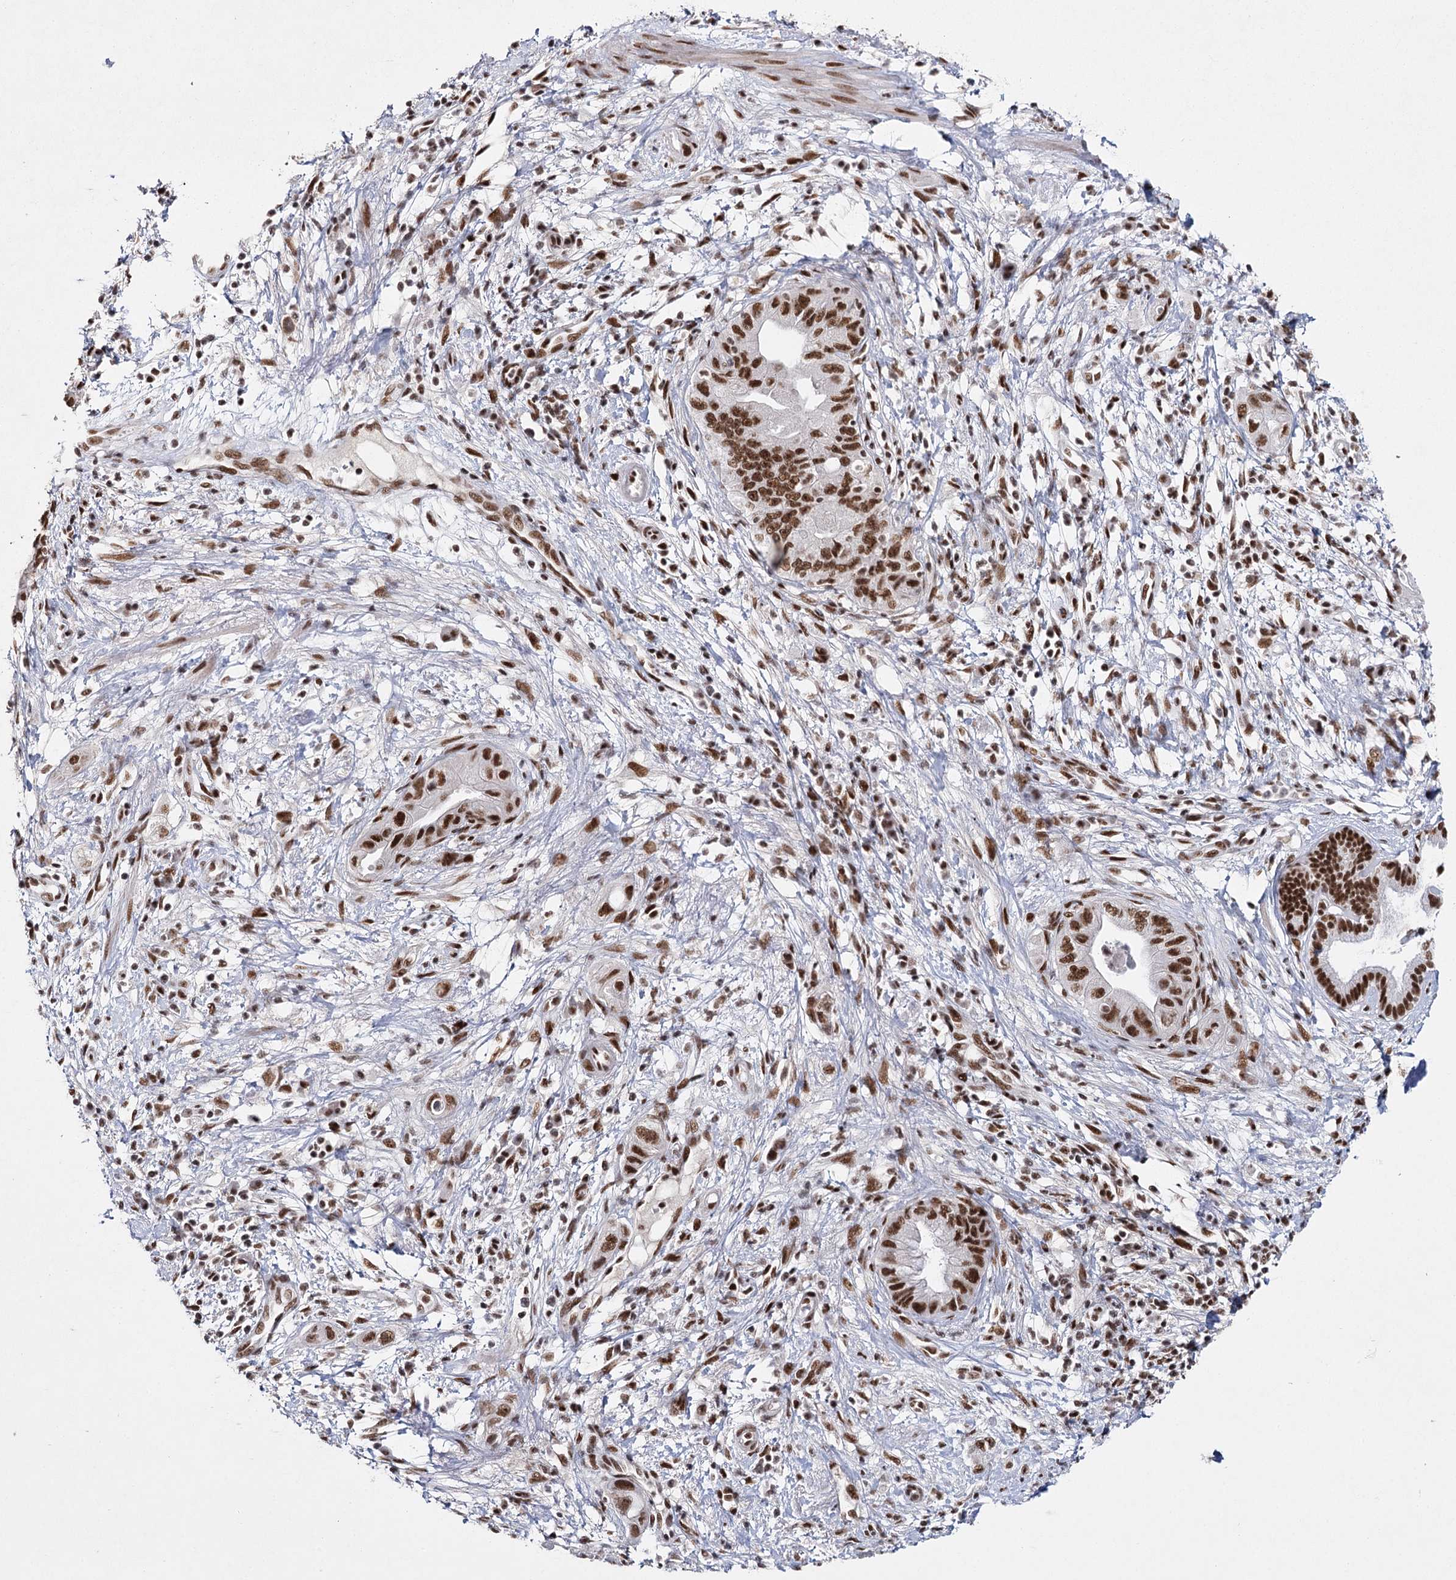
{"staining": {"intensity": "moderate", "quantity": ">75%", "location": "nuclear"}, "tissue": "pancreatic cancer", "cell_type": "Tumor cells", "image_type": "cancer", "snomed": [{"axis": "morphology", "description": "Adenocarcinoma, NOS"}, {"axis": "topography", "description": "Pancreas"}], "caption": "A high-resolution image shows immunohistochemistry (IHC) staining of pancreatic adenocarcinoma, which shows moderate nuclear staining in about >75% of tumor cells.", "gene": "SCAF8", "patient": {"sex": "female", "age": 73}}